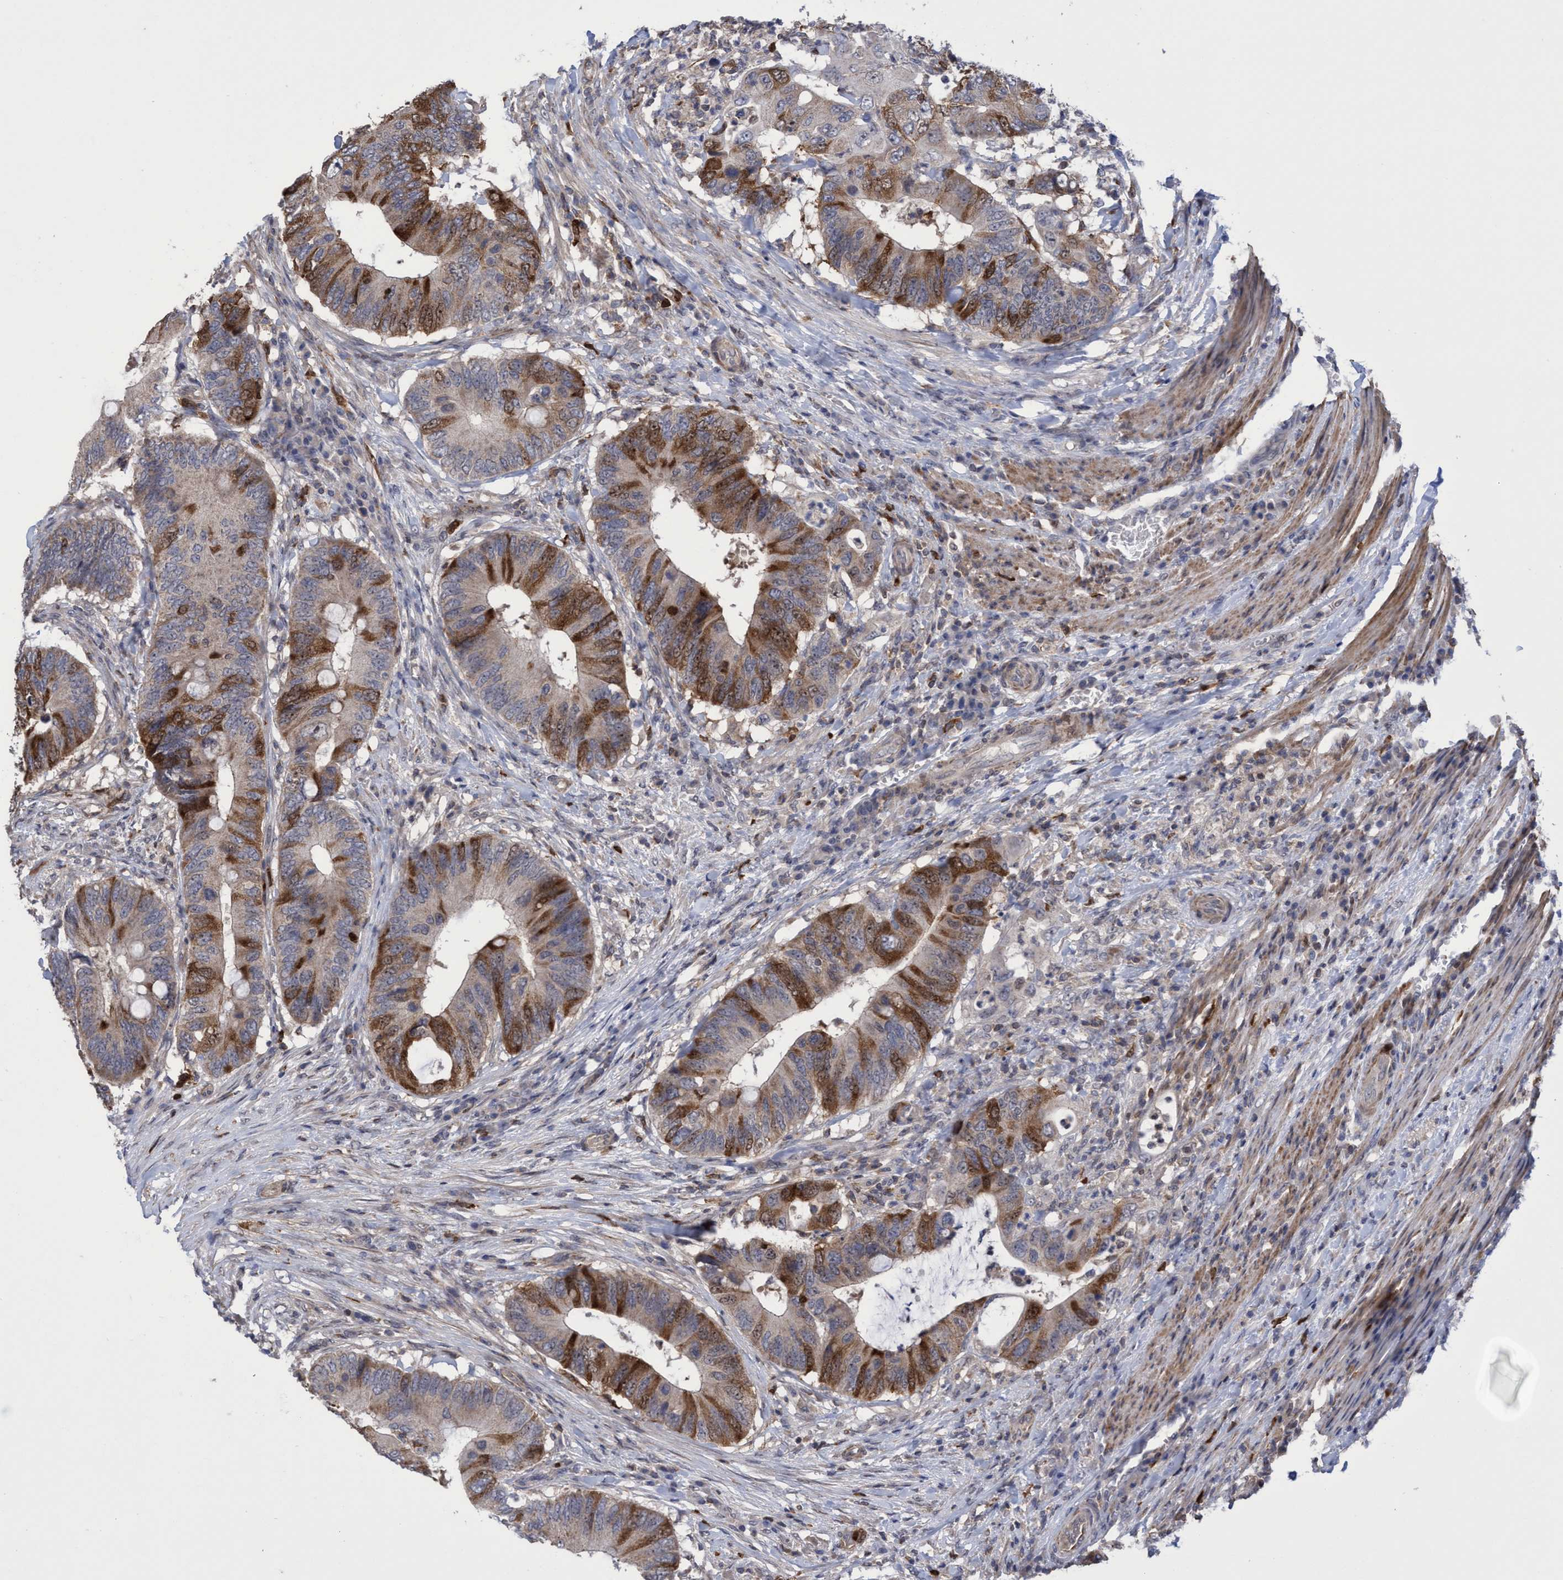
{"staining": {"intensity": "moderate", "quantity": "25%-75%", "location": "cytoplasmic/membranous,nuclear"}, "tissue": "colorectal cancer", "cell_type": "Tumor cells", "image_type": "cancer", "snomed": [{"axis": "morphology", "description": "Adenocarcinoma, NOS"}, {"axis": "topography", "description": "Colon"}], "caption": "A medium amount of moderate cytoplasmic/membranous and nuclear staining is present in approximately 25%-75% of tumor cells in colorectal adenocarcinoma tissue. (DAB (3,3'-diaminobenzidine) IHC, brown staining for protein, blue staining for nuclei).", "gene": "SLBP", "patient": {"sex": "male", "age": 71}}